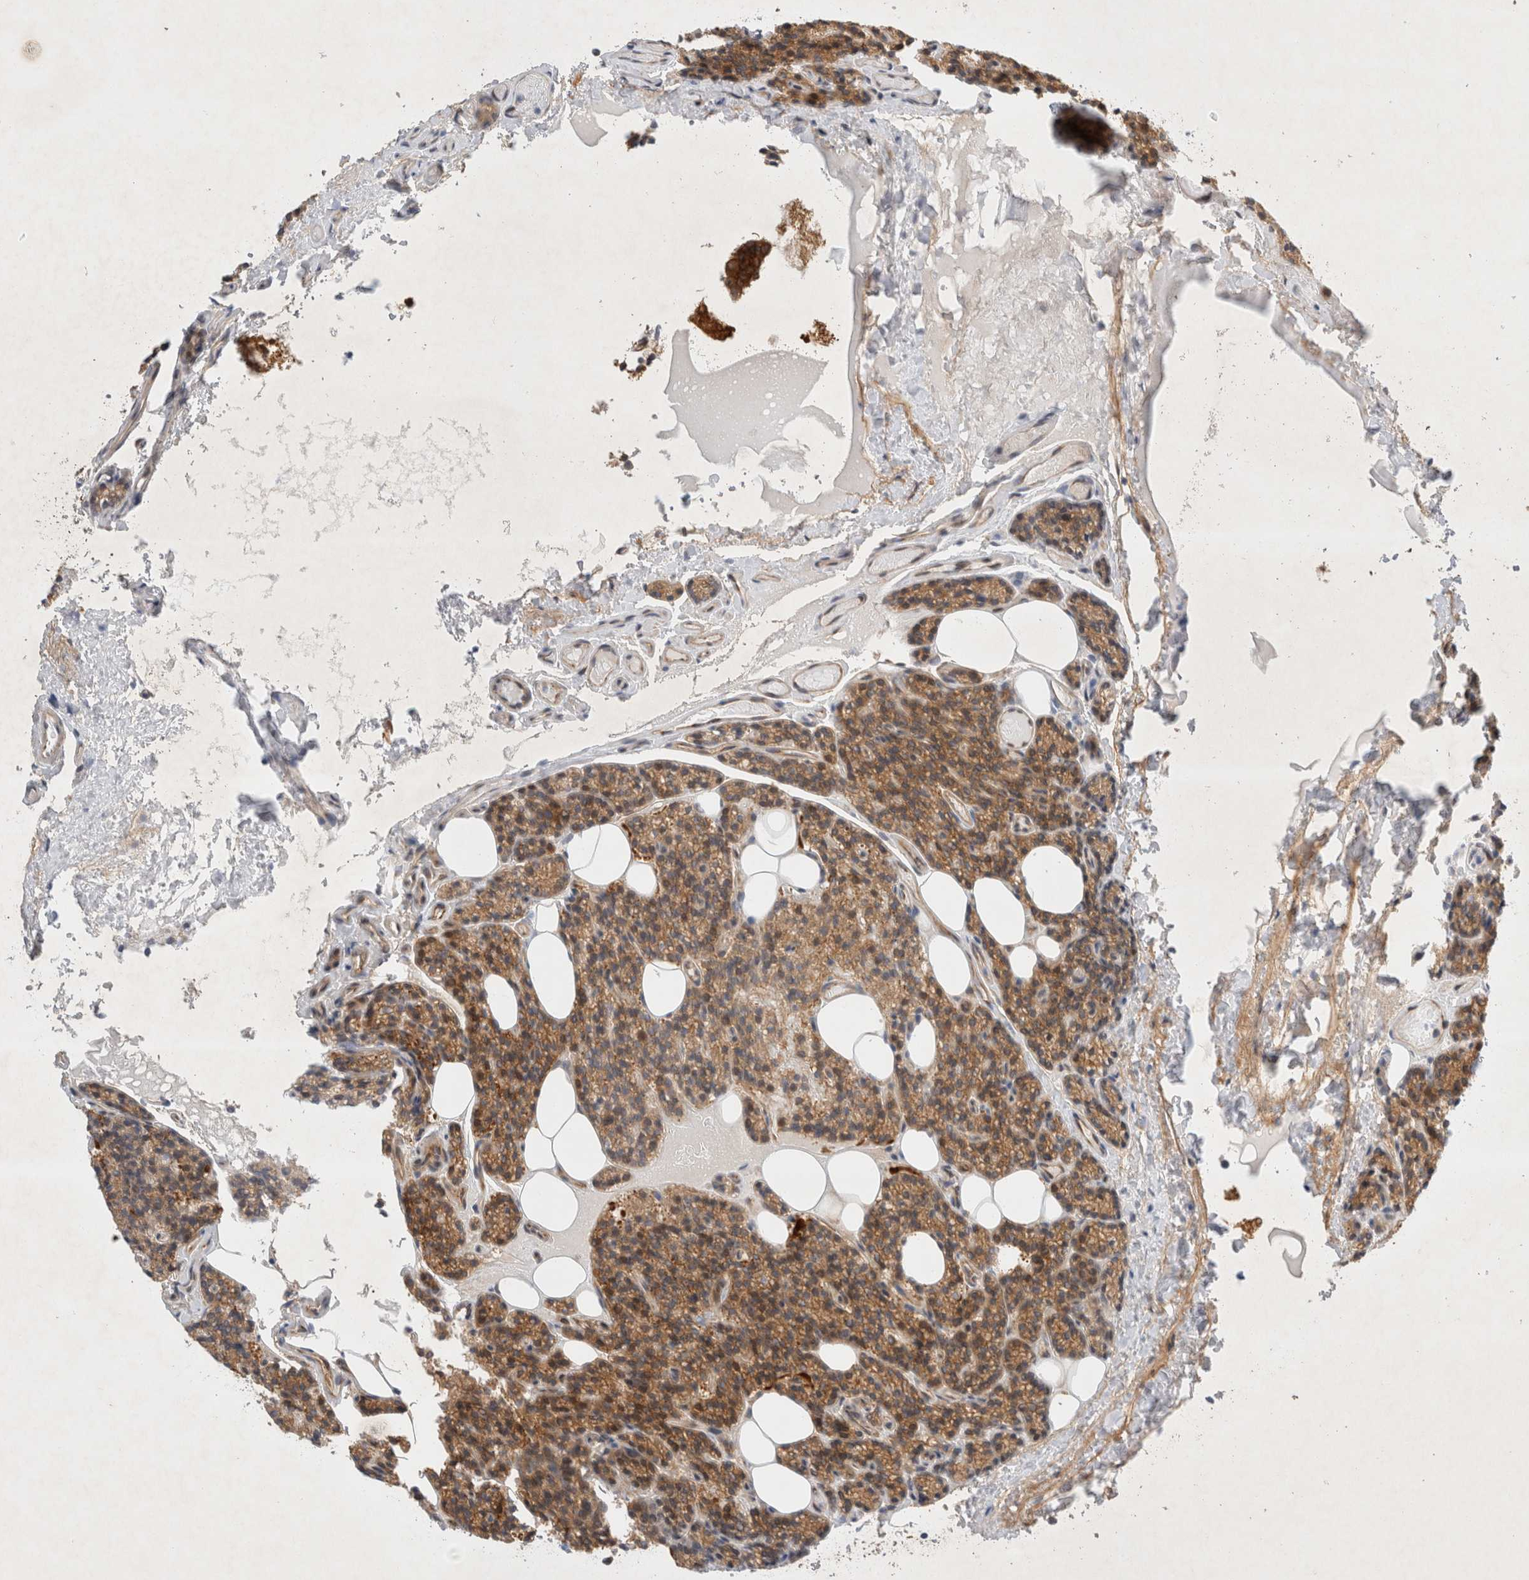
{"staining": {"intensity": "moderate", "quantity": ">75%", "location": "cytoplasmic/membranous"}, "tissue": "parathyroid gland", "cell_type": "Glandular cells", "image_type": "normal", "snomed": [{"axis": "morphology", "description": "Normal tissue, NOS"}, {"axis": "topography", "description": "Parathyroid gland"}], "caption": "Glandular cells exhibit medium levels of moderate cytoplasmic/membranous staining in about >75% of cells in normal parathyroid gland.", "gene": "GPR150", "patient": {"sex": "female", "age": 85}}